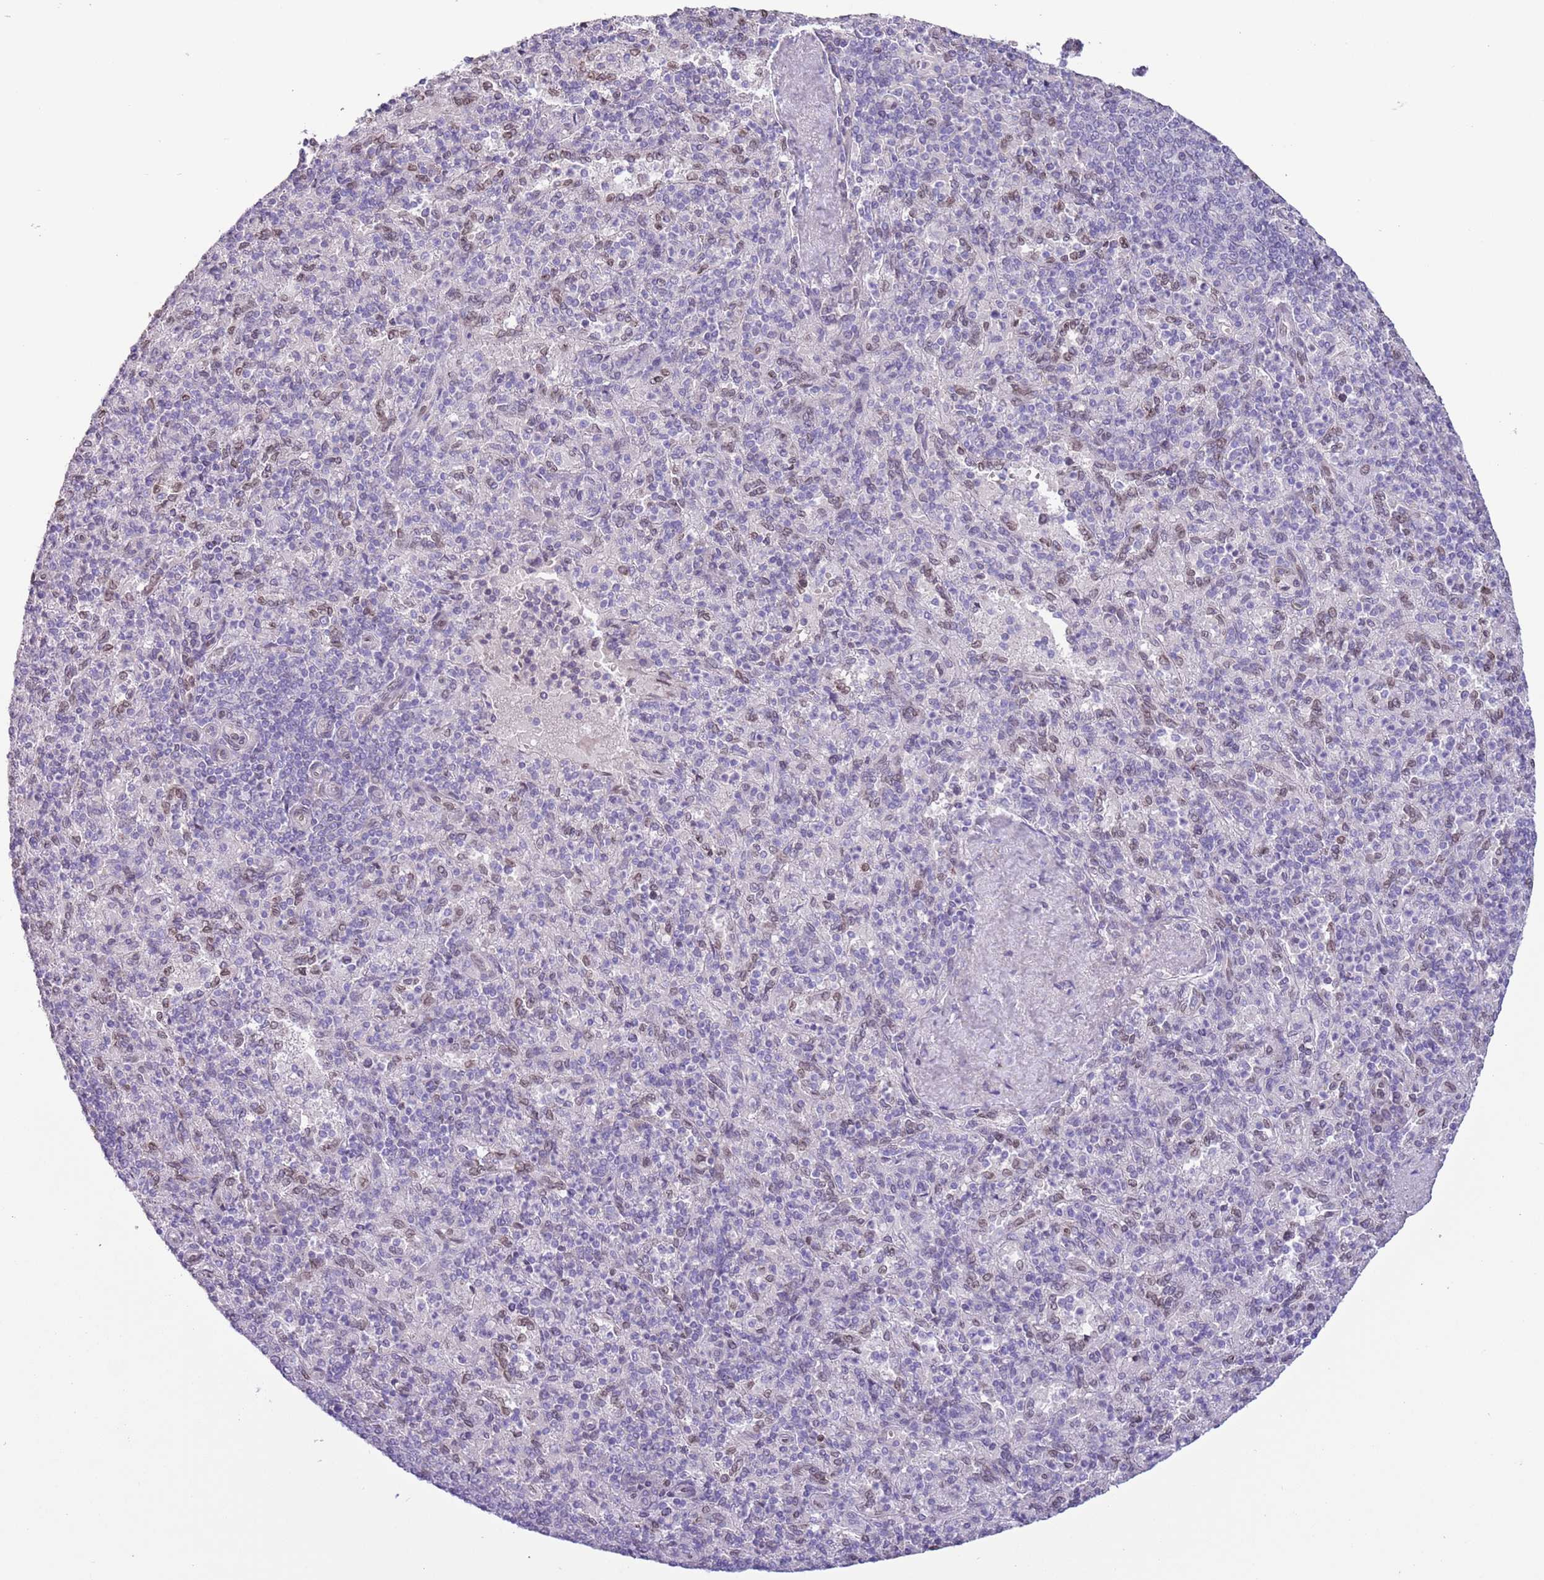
{"staining": {"intensity": "moderate", "quantity": "<25%", "location": "cytoplasmic/membranous,nuclear"}, "tissue": "spleen", "cell_type": "Cells in red pulp", "image_type": "normal", "snomed": [{"axis": "morphology", "description": "Normal tissue, NOS"}, {"axis": "topography", "description": "Spleen"}], "caption": "Spleen stained with IHC demonstrates moderate cytoplasmic/membranous,nuclear expression in about <25% of cells in red pulp.", "gene": "ZGLP1", "patient": {"sex": "male", "age": 82}}